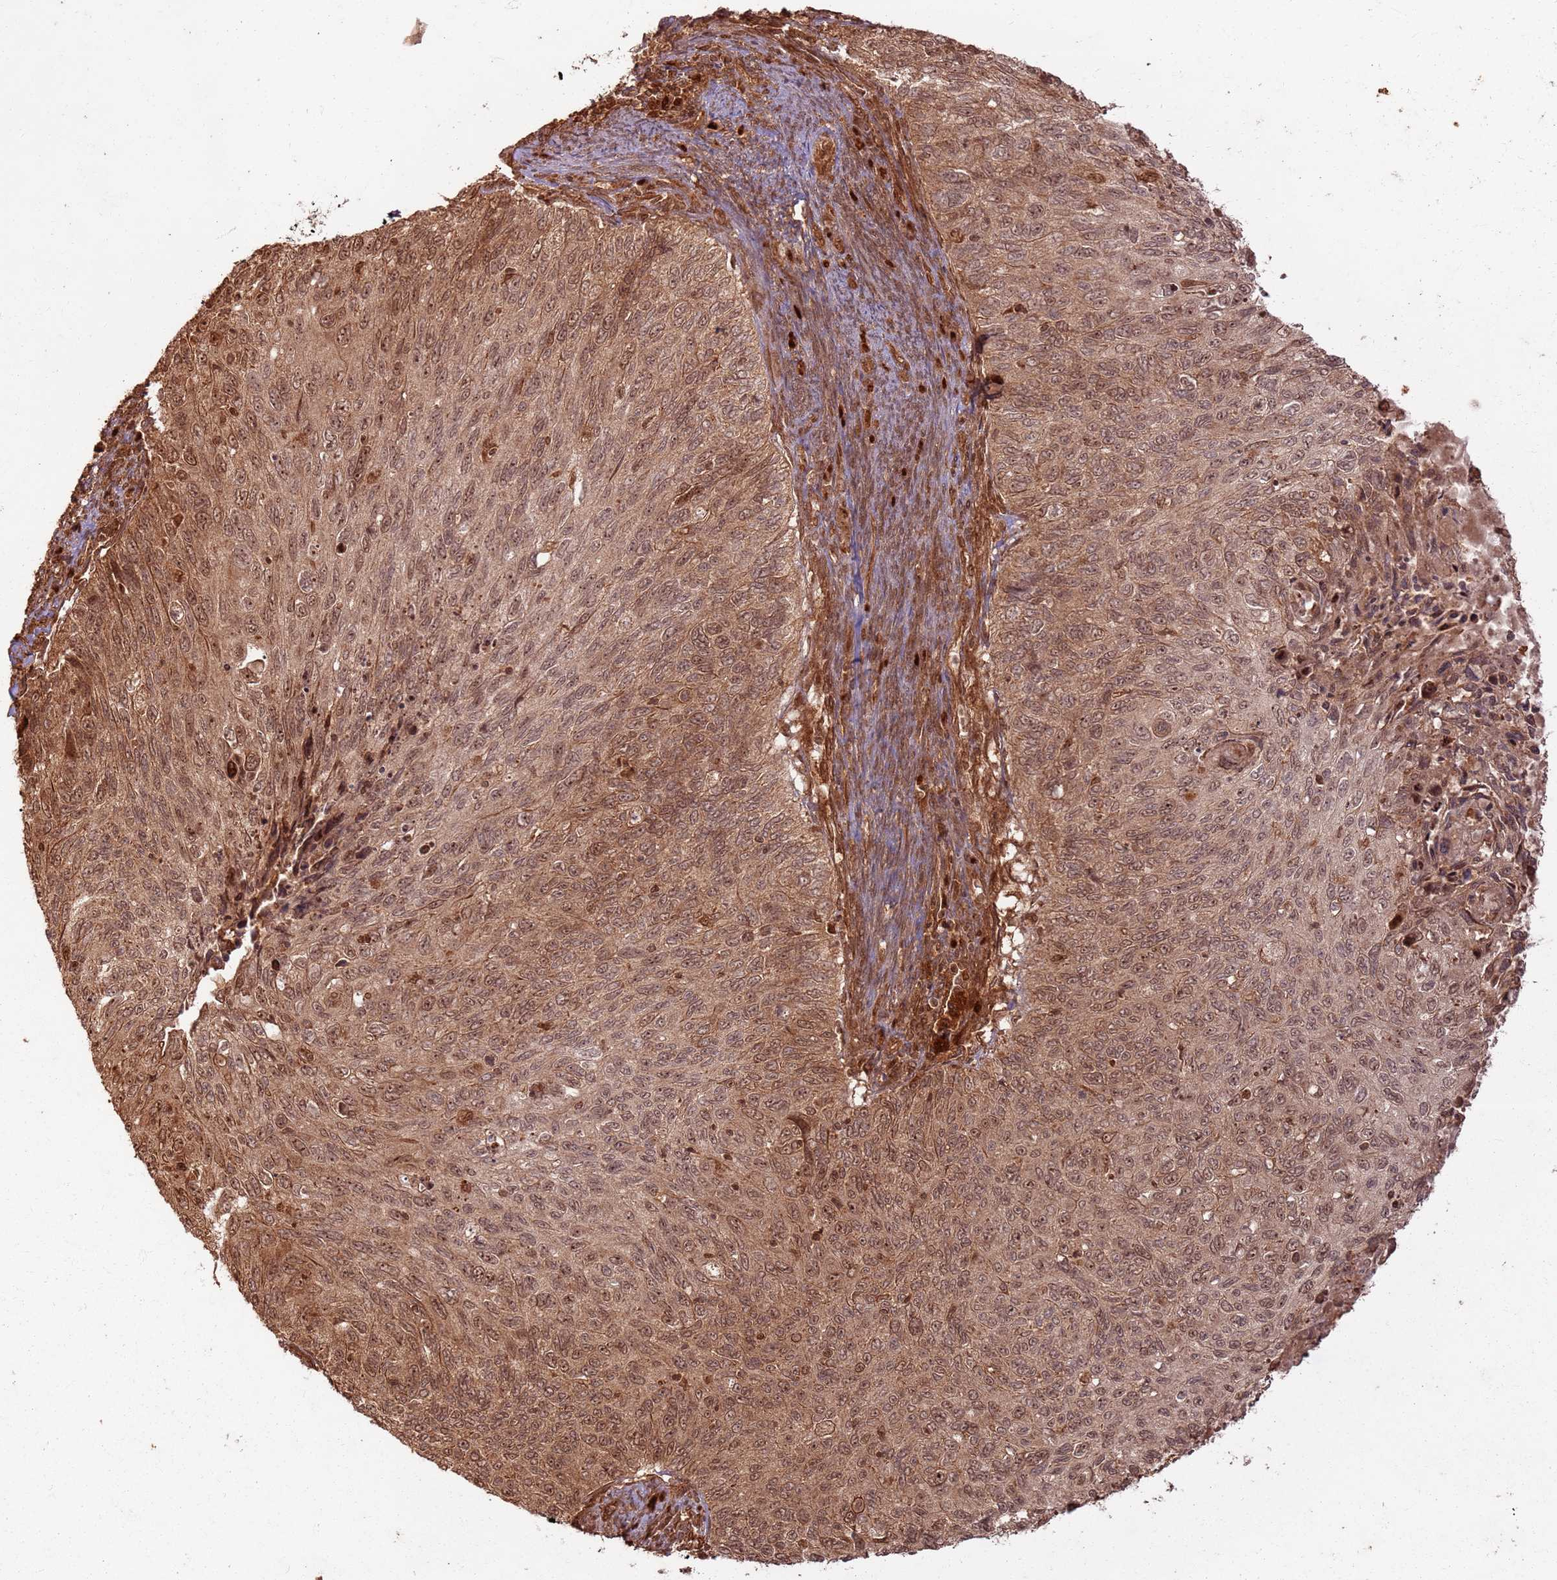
{"staining": {"intensity": "moderate", "quantity": ">75%", "location": "cytoplasmic/membranous,nuclear"}, "tissue": "cervical cancer", "cell_type": "Tumor cells", "image_type": "cancer", "snomed": [{"axis": "morphology", "description": "Squamous cell carcinoma, NOS"}, {"axis": "topography", "description": "Cervix"}], "caption": "Immunohistochemistry (IHC) histopathology image of cervical cancer (squamous cell carcinoma) stained for a protein (brown), which shows medium levels of moderate cytoplasmic/membranous and nuclear staining in about >75% of tumor cells.", "gene": "TBC1D13", "patient": {"sex": "female", "age": 70}}